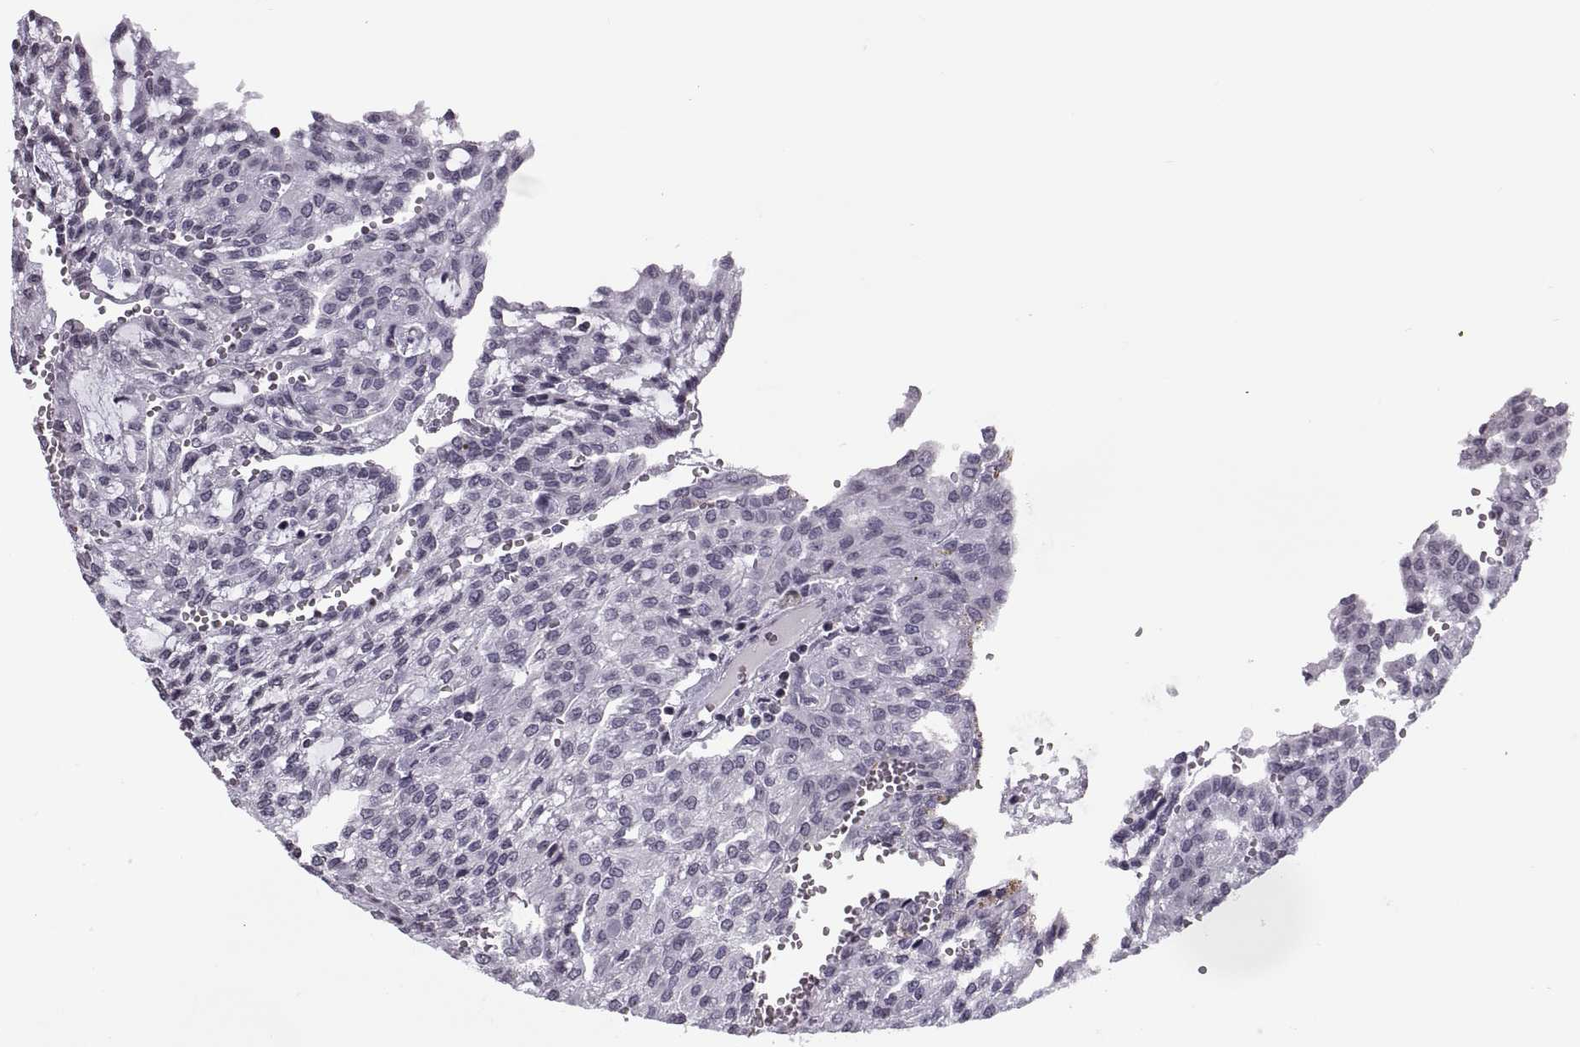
{"staining": {"intensity": "negative", "quantity": "none", "location": "none"}, "tissue": "renal cancer", "cell_type": "Tumor cells", "image_type": "cancer", "snomed": [{"axis": "morphology", "description": "Adenocarcinoma, NOS"}, {"axis": "topography", "description": "Kidney"}], "caption": "Immunohistochemistry (IHC) histopathology image of neoplastic tissue: human renal cancer stained with DAB displays no significant protein staining in tumor cells.", "gene": "H1-8", "patient": {"sex": "male", "age": 63}}